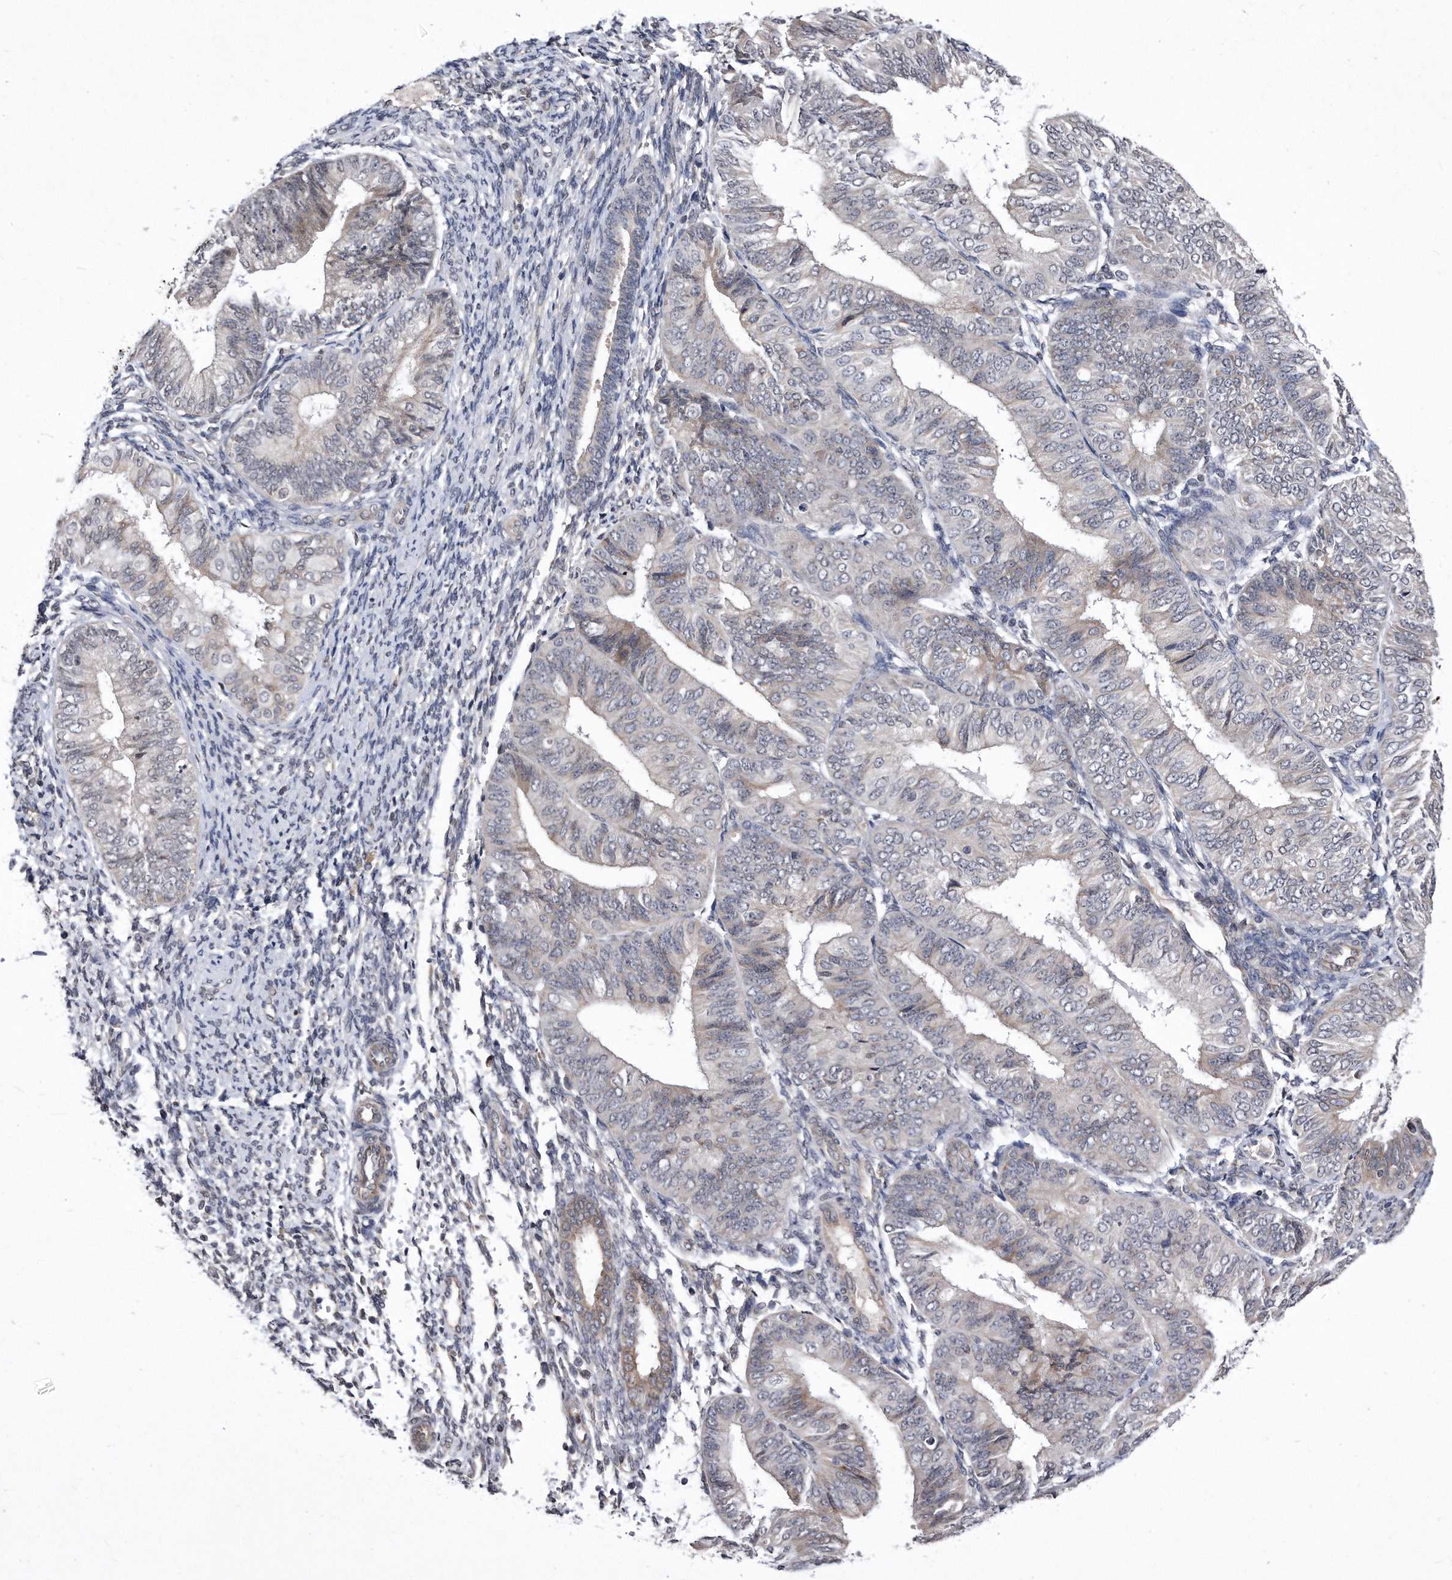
{"staining": {"intensity": "negative", "quantity": "none", "location": "none"}, "tissue": "endometrial cancer", "cell_type": "Tumor cells", "image_type": "cancer", "snomed": [{"axis": "morphology", "description": "Adenocarcinoma, NOS"}, {"axis": "topography", "description": "Endometrium"}], "caption": "Immunohistochemical staining of adenocarcinoma (endometrial) reveals no significant staining in tumor cells.", "gene": "DAB1", "patient": {"sex": "female", "age": 58}}